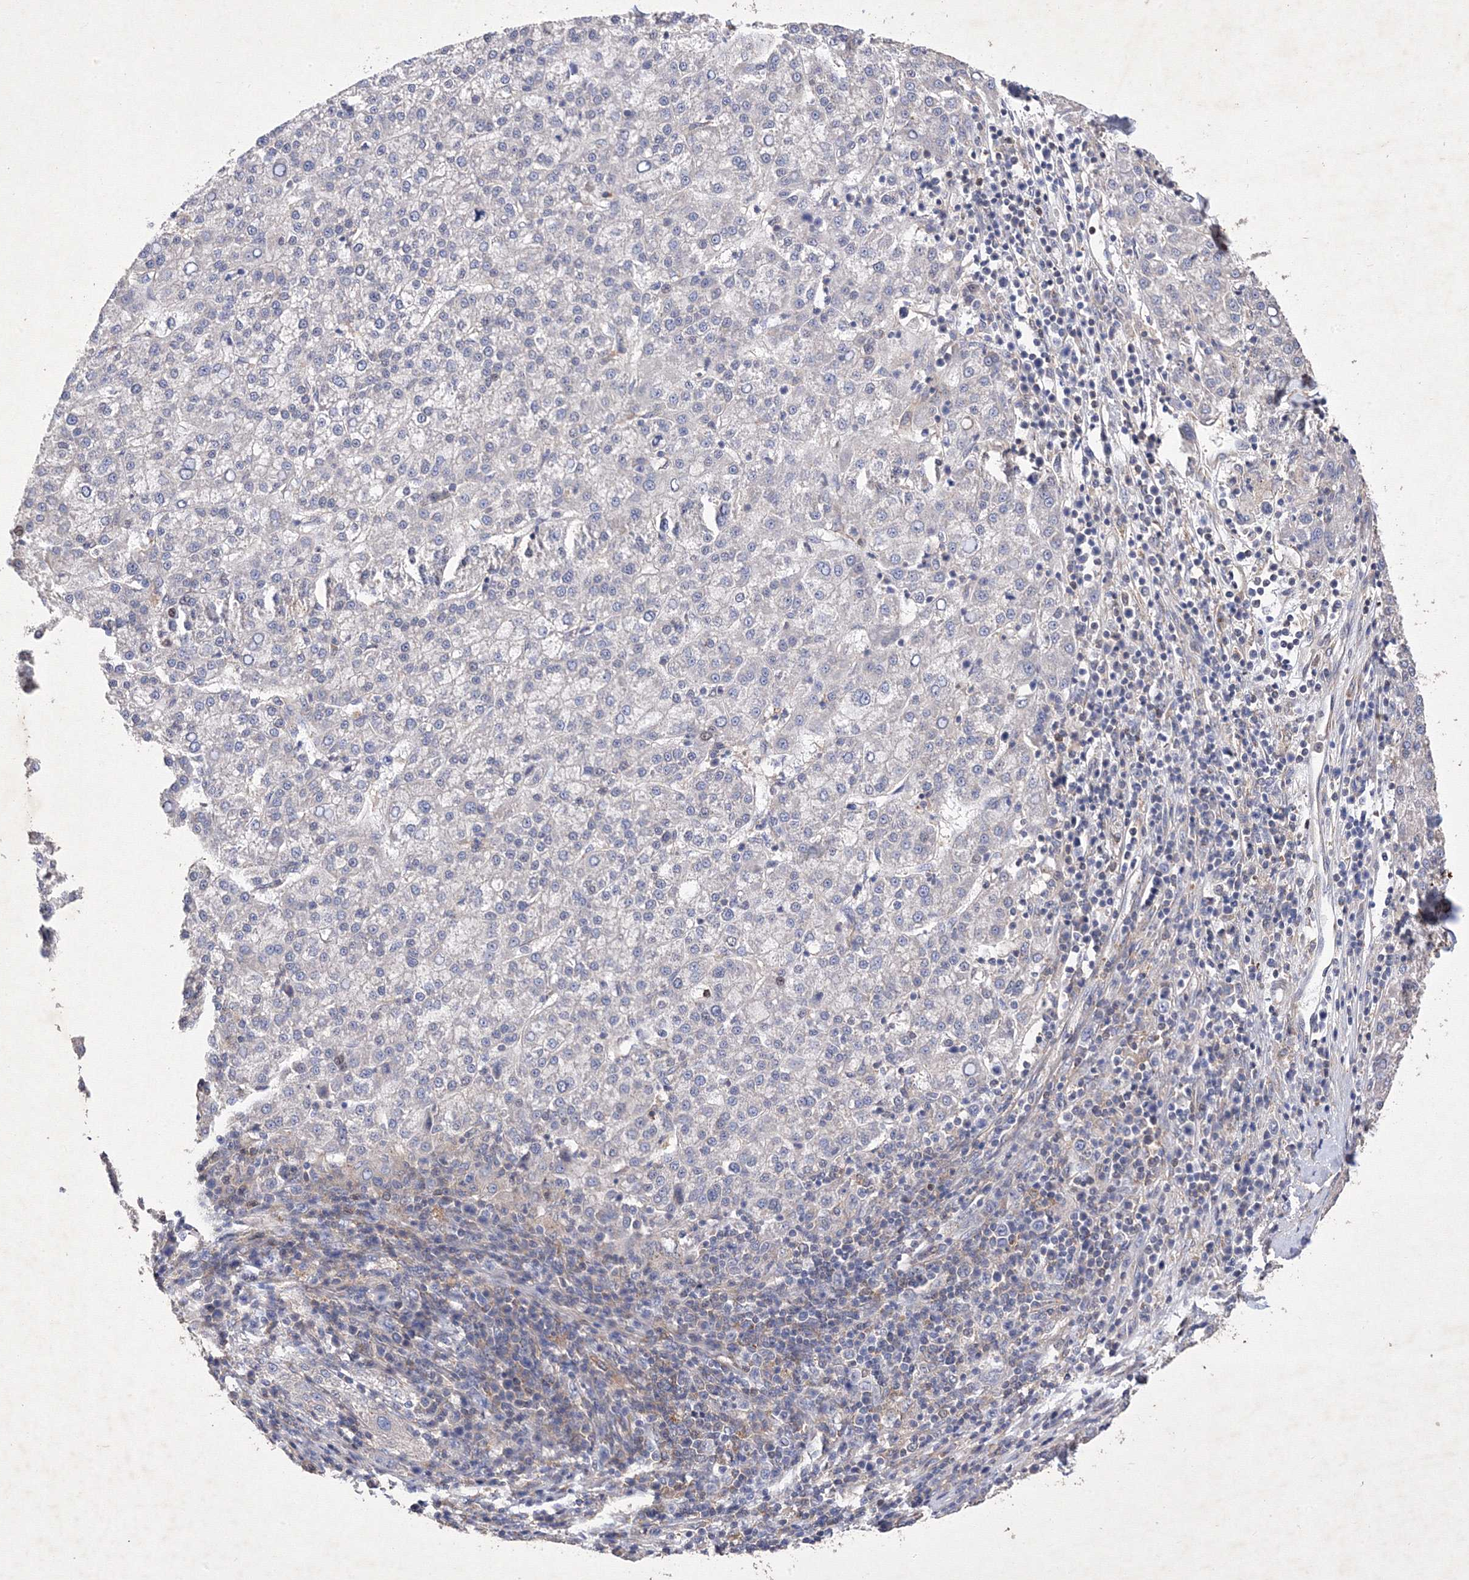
{"staining": {"intensity": "negative", "quantity": "none", "location": "none"}, "tissue": "liver cancer", "cell_type": "Tumor cells", "image_type": "cancer", "snomed": [{"axis": "morphology", "description": "Carcinoma, Hepatocellular, NOS"}, {"axis": "topography", "description": "Liver"}], "caption": "Tumor cells are negative for brown protein staining in liver cancer (hepatocellular carcinoma).", "gene": "SNX18", "patient": {"sex": "female", "age": 58}}